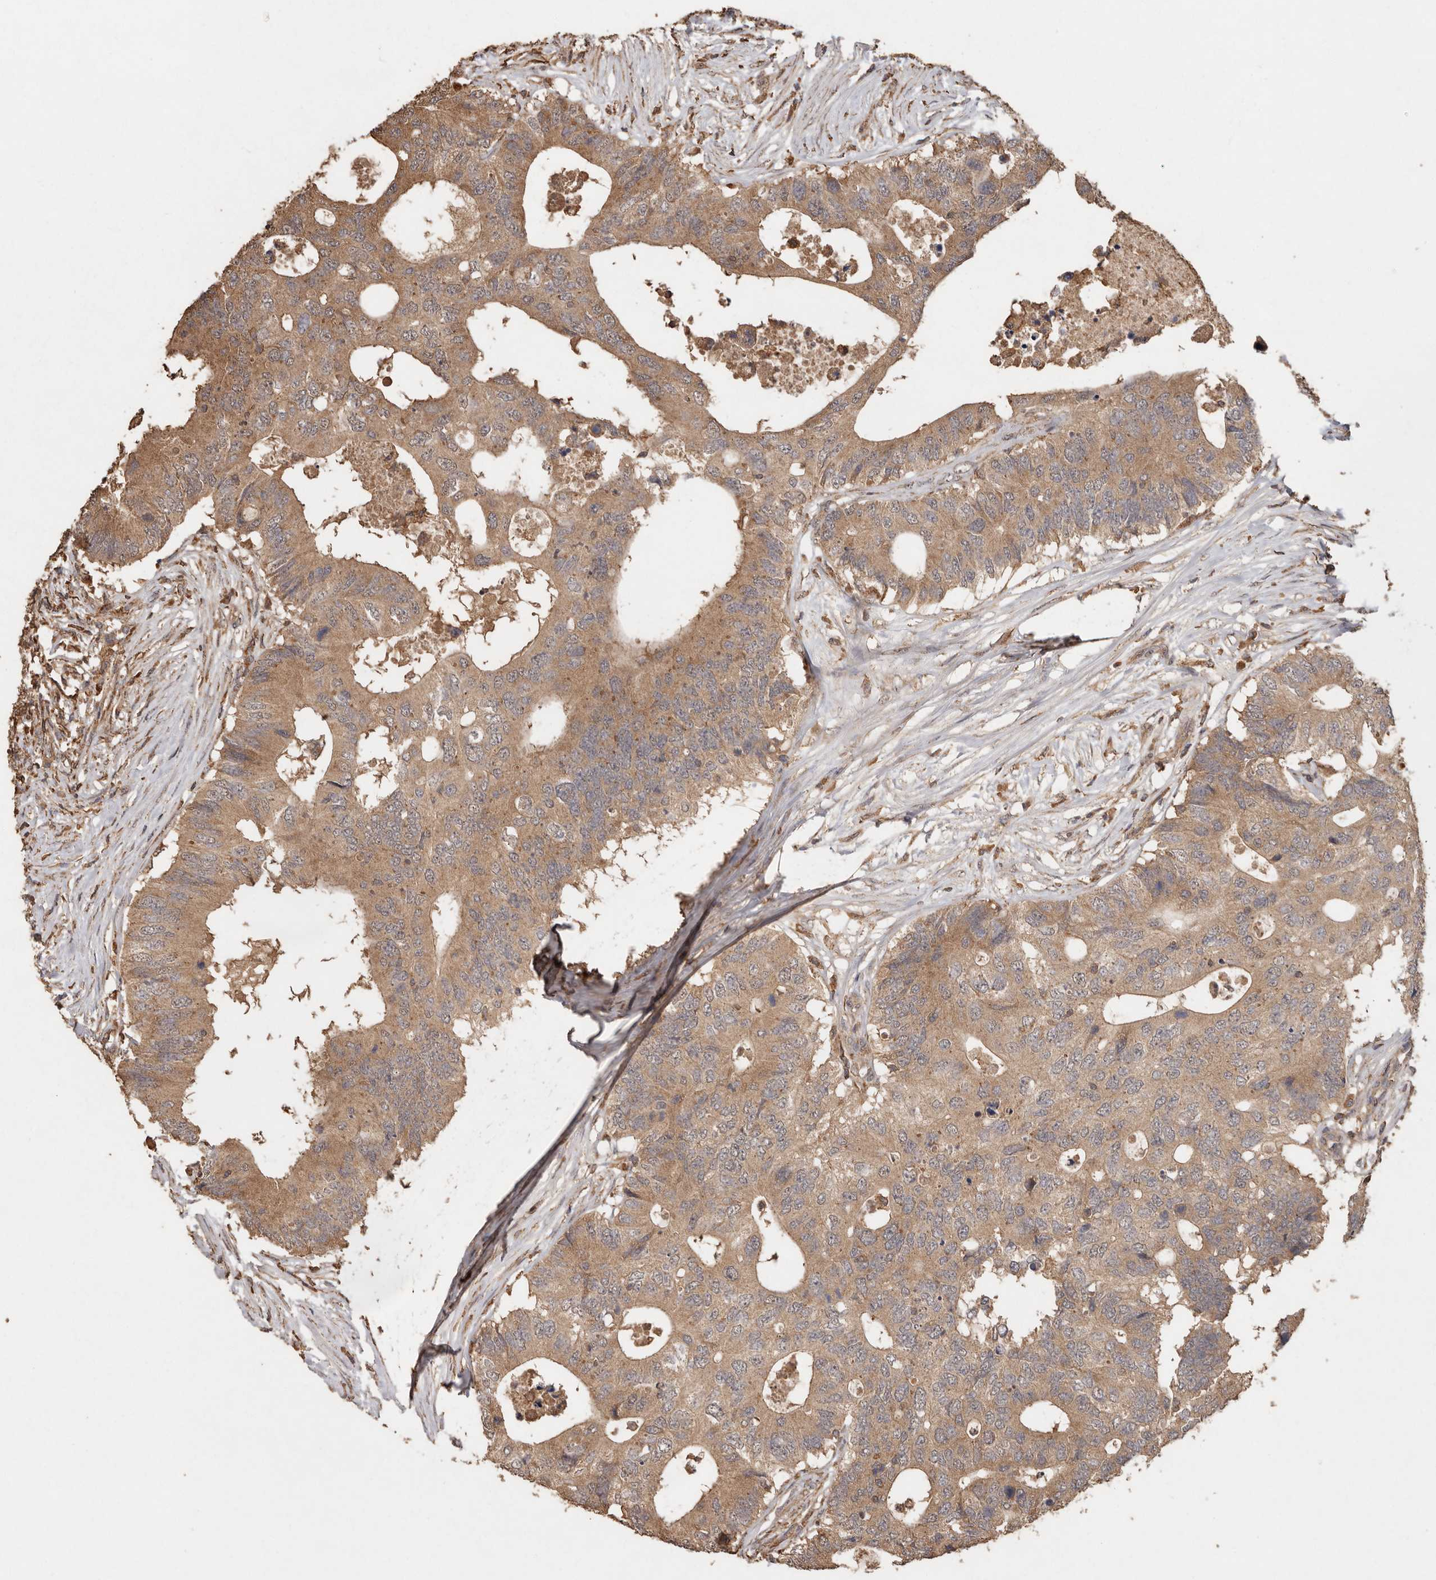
{"staining": {"intensity": "moderate", "quantity": ">75%", "location": "cytoplasmic/membranous"}, "tissue": "colorectal cancer", "cell_type": "Tumor cells", "image_type": "cancer", "snomed": [{"axis": "morphology", "description": "Adenocarcinoma, NOS"}, {"axis": "topography", "description": "Colon"}], "caption": "There is medium levels of moderate cytoplasmic/membranous positivity in tumor cells of colorectal cancer (adenocarcinoma), as demonstrated by immunohistochemical staining (brown color).", "gene": "RWDD1", "patient": {"sex": "male", "age": 71}}